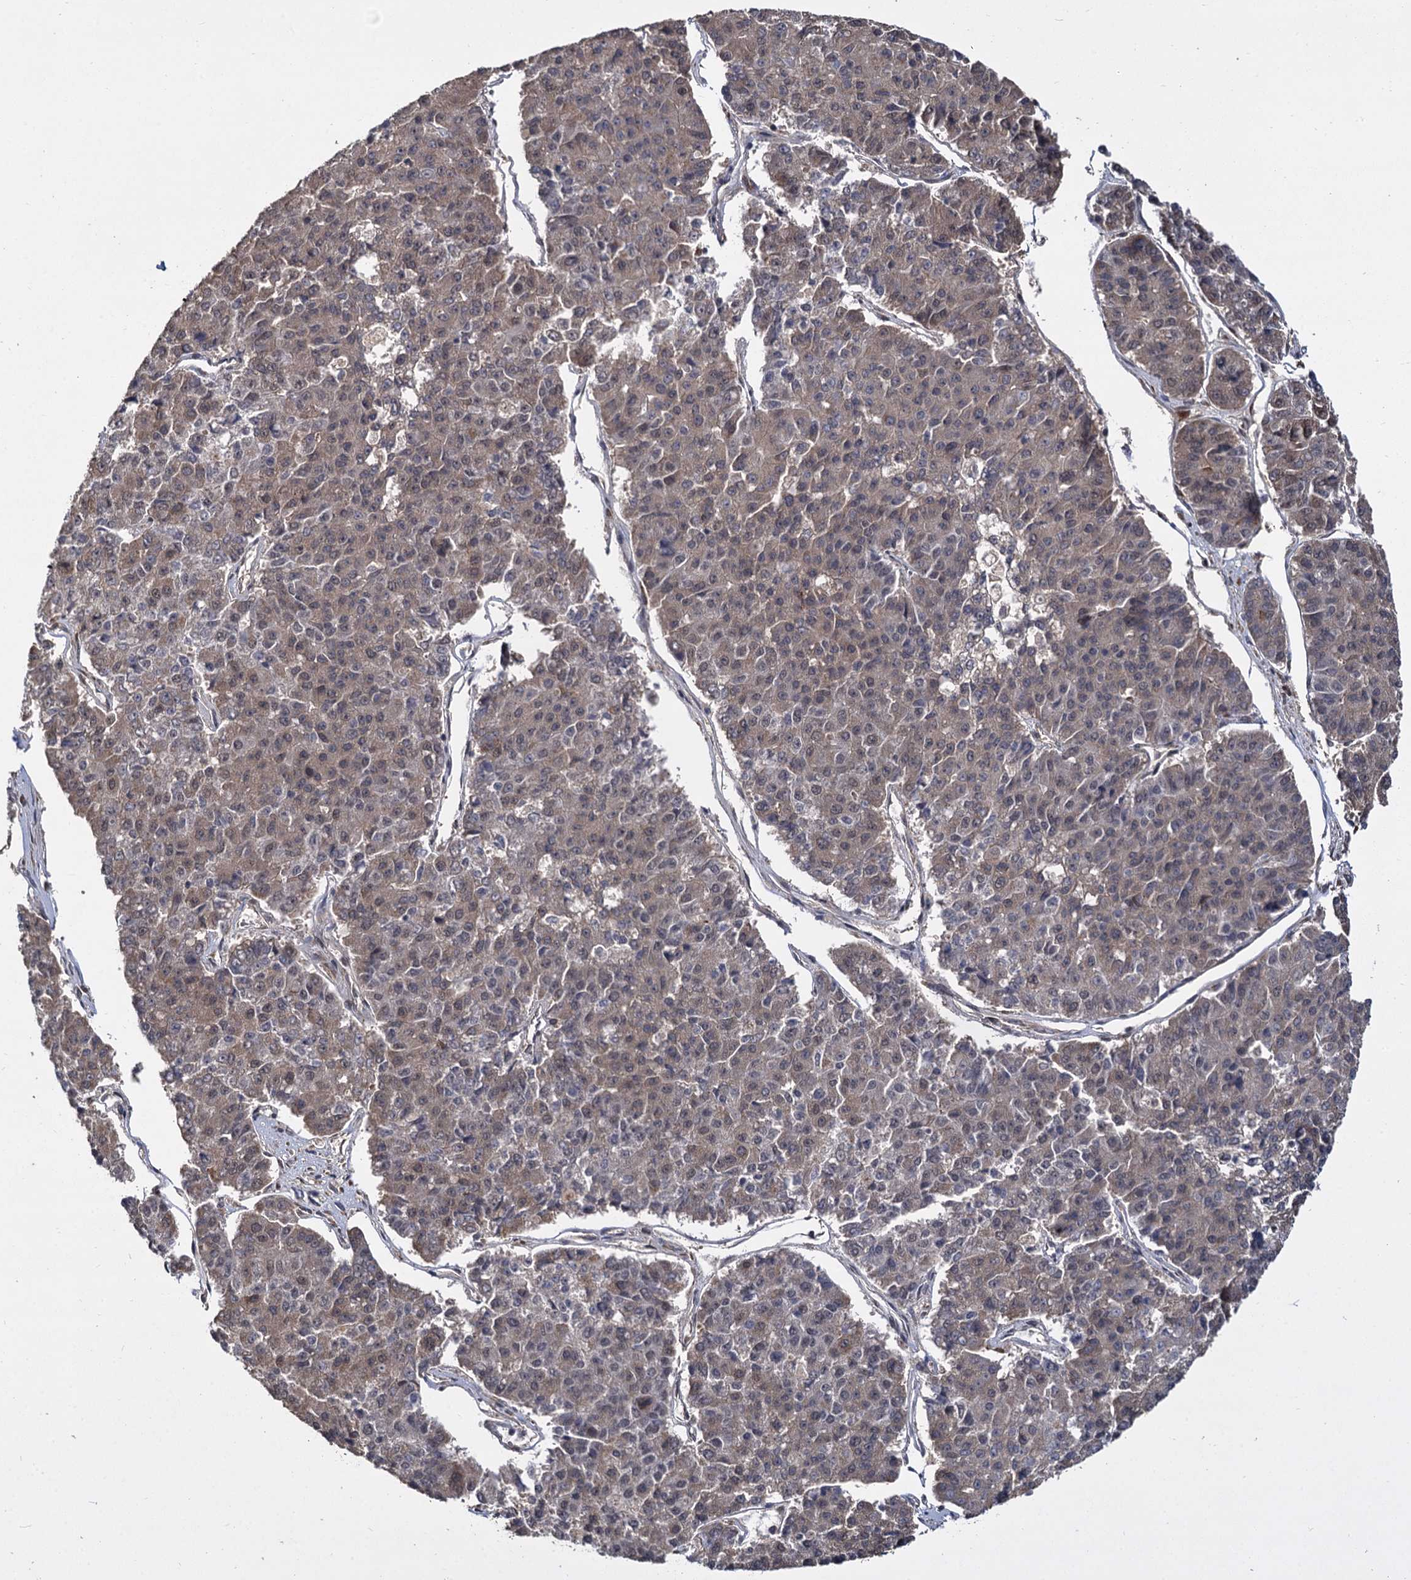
{"staining": {"intensity": "weak", "quantity": ">75%", "location": "cytoplasmic/membranous"}, "tissue": "pancreatic cancer", "cell_type": "Tumor cells", "image_type": "cancer", "snomed": [{"axis": "morphology", "description": "Adenocarcinoma, NOS"}, {"axis": "topography", "description": "Pancreas"}], "caption": "The photomicrograph shows staining of pancreatic adenocarcinoma, revealing weak cytoplasmic/membranous protein expression (brown color) within tumor cells.", "gene": "INPPL1", "patient": {"sex": "male", "age": 50}}